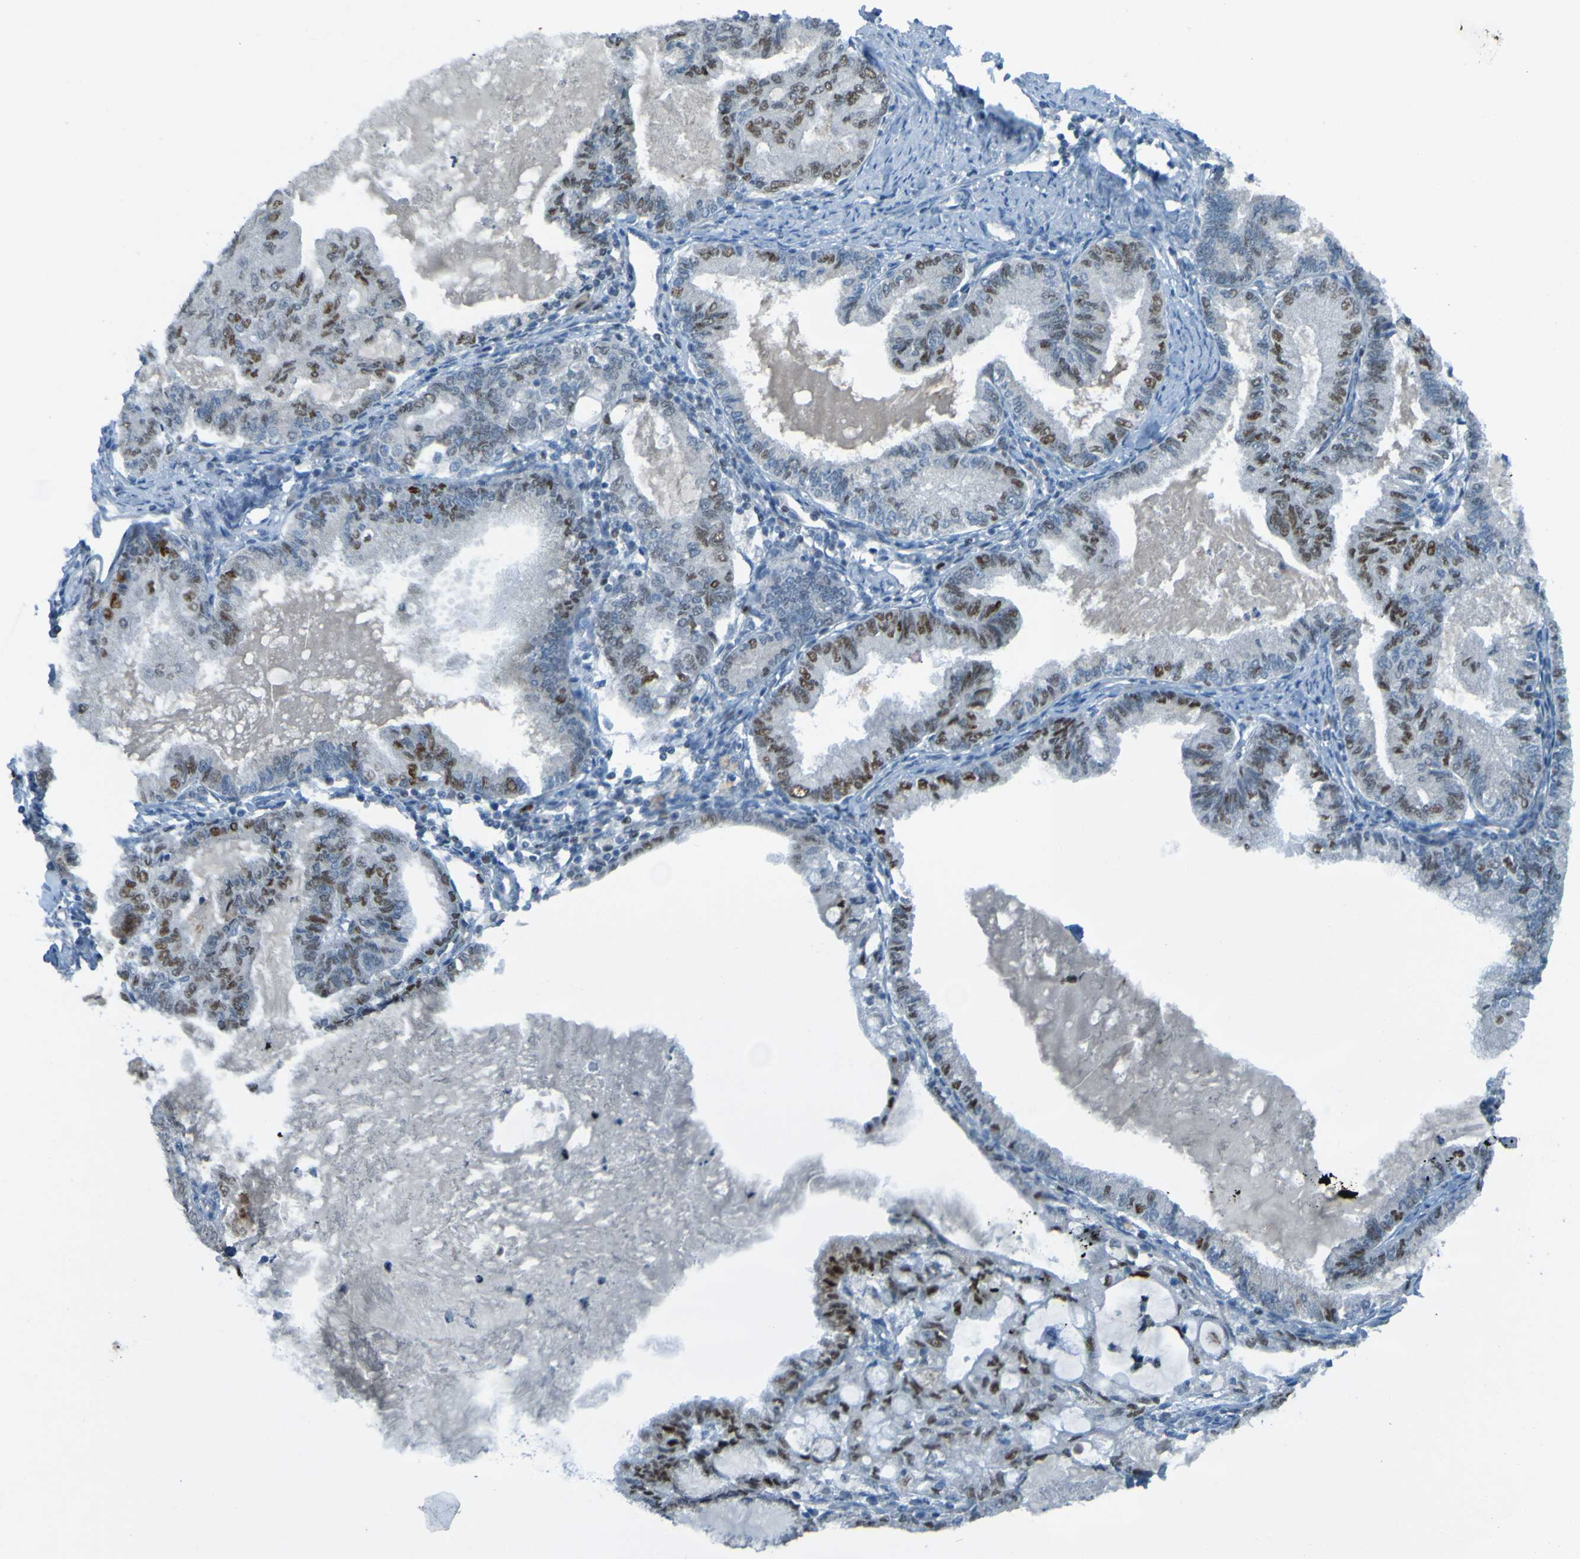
{"staining": {"intensity": "moderate", "quantity": "25%-75%", "location": "nuclear"}, "tissue": "endometrial cancer", "cell_type": "Tumor cells", "image_type": "cancer", "snomed": [{"axis": "morphology", "description": "Adenocarcinoma, NOS"}, {"axis": "topography", "description": "Endometrium"}], "caption": "Moderate nuclear protein positivity is present in approximately 25%-75% of tumor cells in endometrial cancer.", "gene": "USP36", "patient": {"sex": "female", "age": 86}}